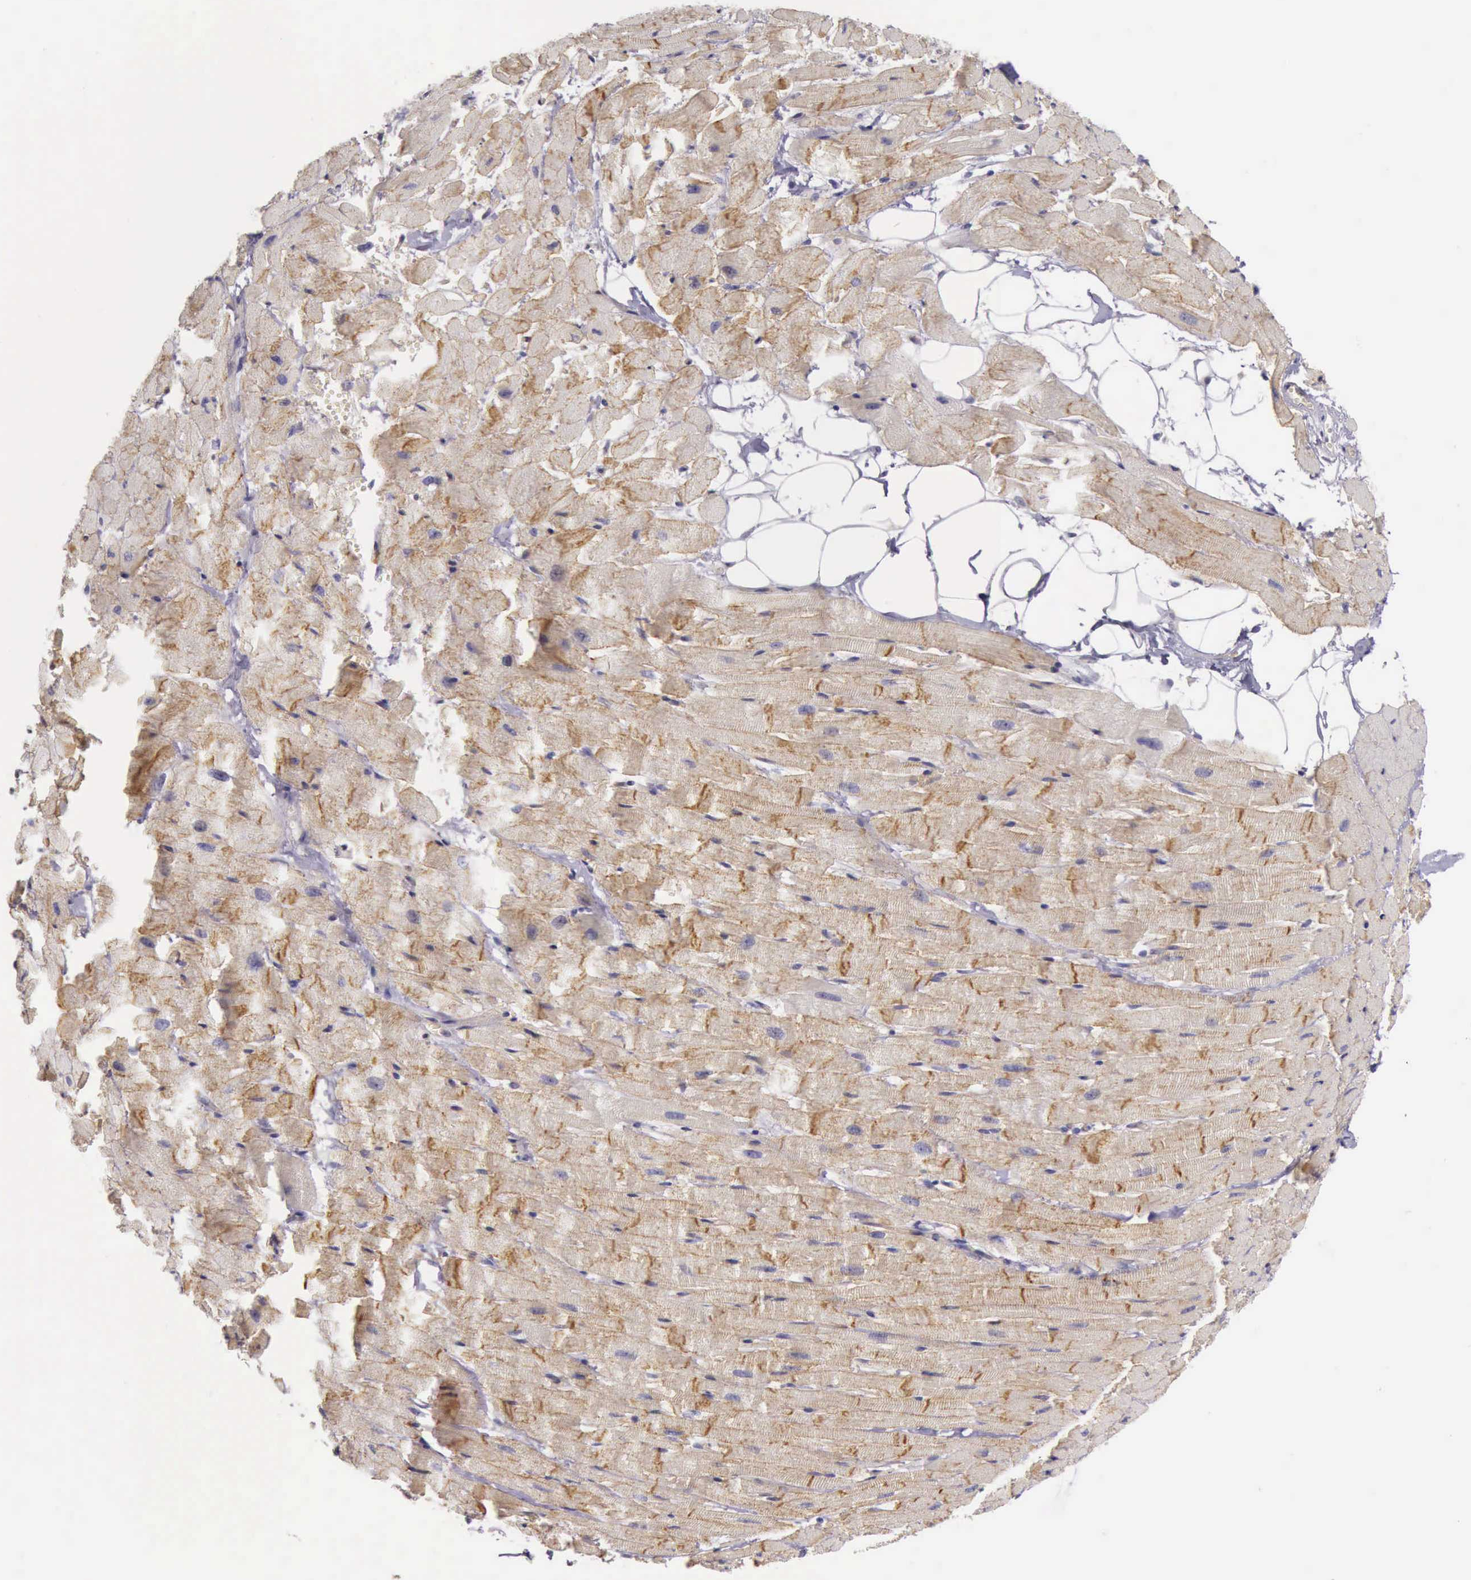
{"staining": {"intensity": "moderate", "quantity": ">75%", "location": "cytoplasmic/membranous"}, "tissue": "heart muscle", "cell_type": "Cardiomyocytes", "image_type": "normal", "snomed": [{"axis": "morphology", "description": "Normal tissue, NOS"}, {"axis": "topography", "description": "Heart"}], "caption": "Immunohistochemistry of unremarkable heart muscle demonstrates medium levels of moderate cytoplasmic/membranous staining in about >75% of cardiomyocytes.", "gene": "TCEANC", "patient": {"sex": "female", "age": 19}}